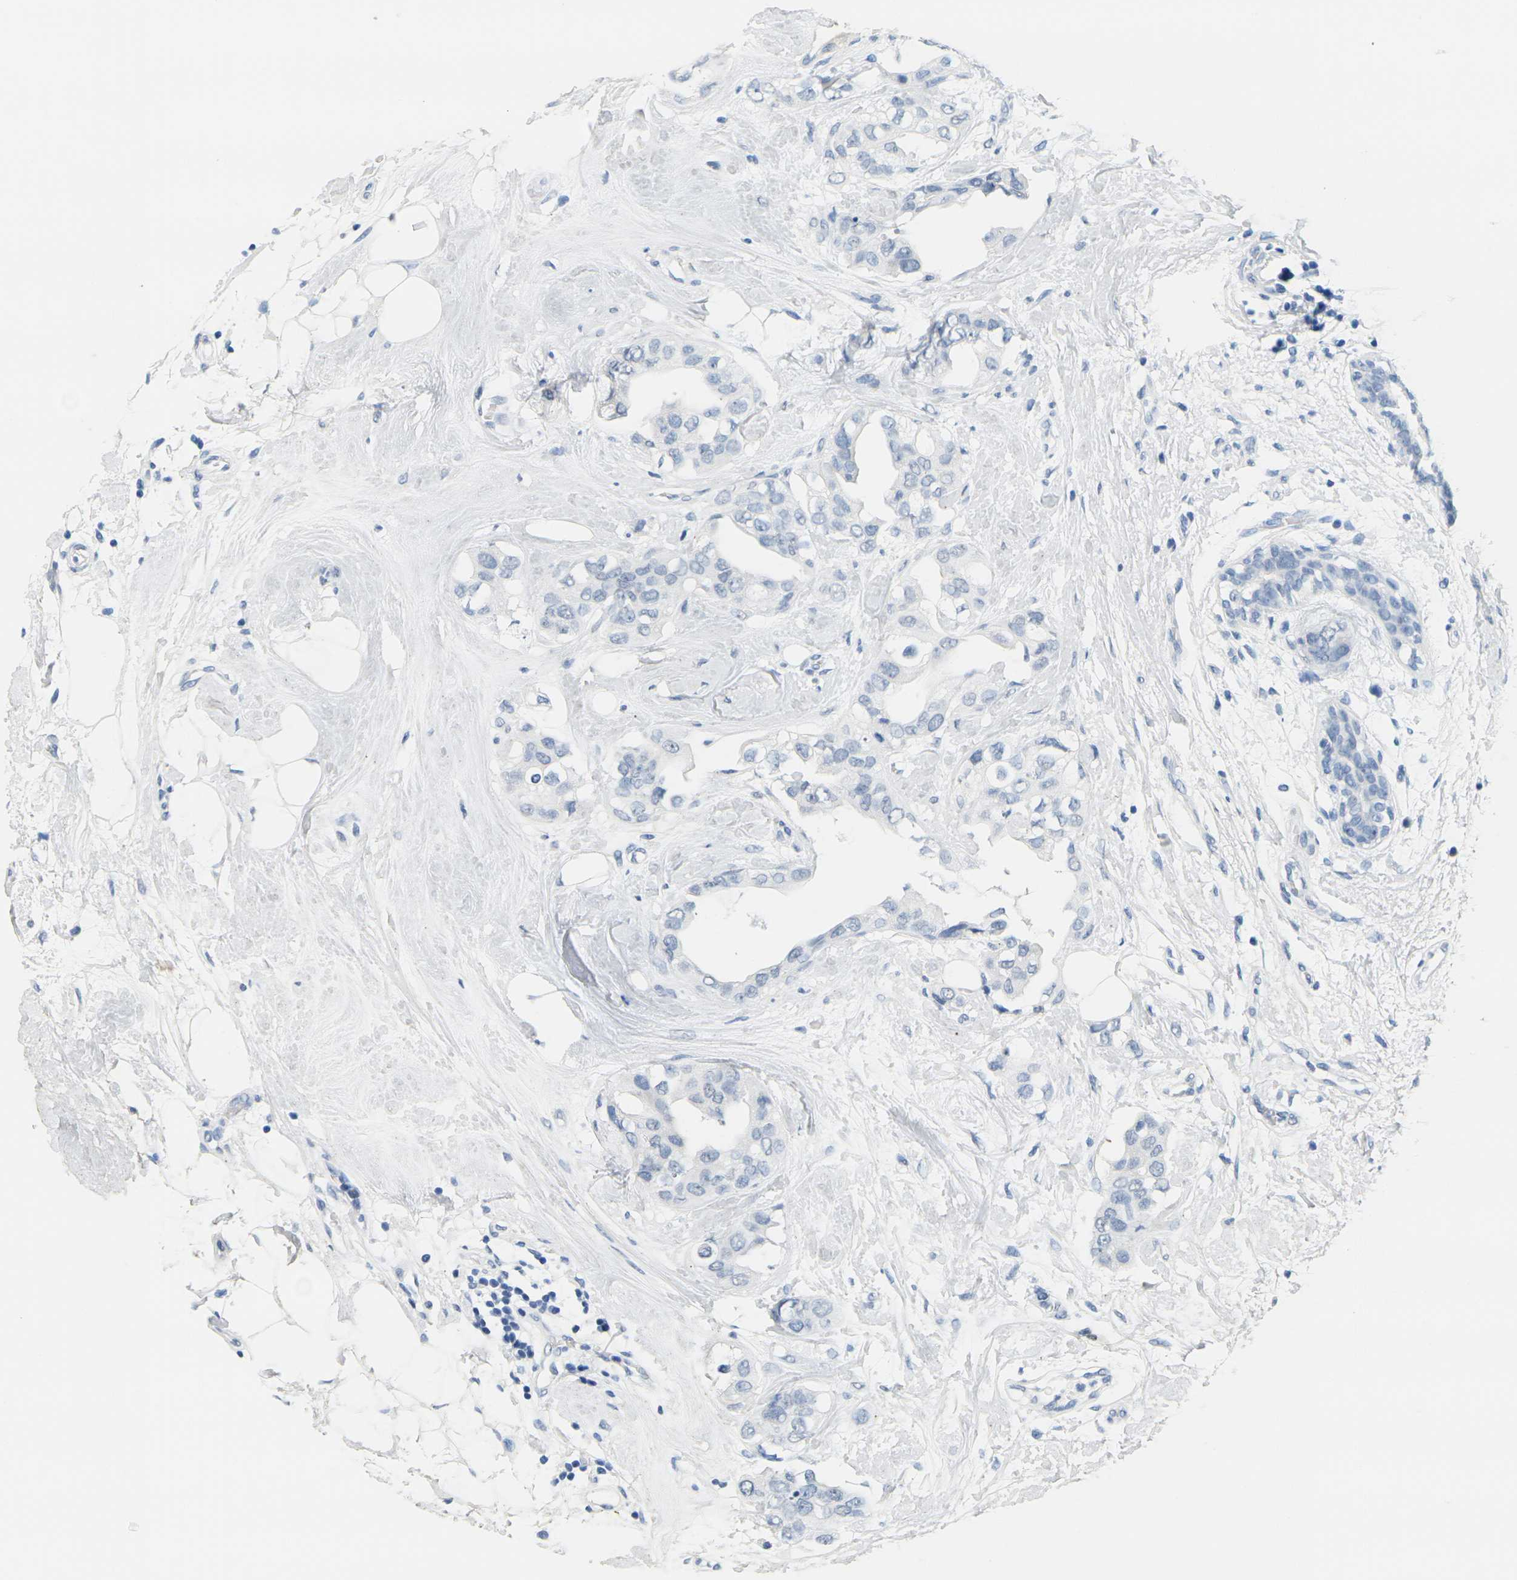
{"staining": {"intensity": "negative", "quantity": "none", "location": "none"}, "tissue": "breast cancer", "cell_type": "Tumor cells", "image_type": "cancer", "snomed": [{"axis": "morphology", "description": "Duct carcinoma"}, {"axis": "topography", "description": "Breast"}], "caption": "Tumor cells are negative for protein expression in human intraductal carcinoma (breast). Brightfield microscopy of immunohistochemistry (IHC) stained with DAB (3,3'-diaminobenzidine) (brown) and hematoxylin (blue), captured at high magnification.", "gene": "CTAG1A", "patient": {"sex": "female", "age": 40}}